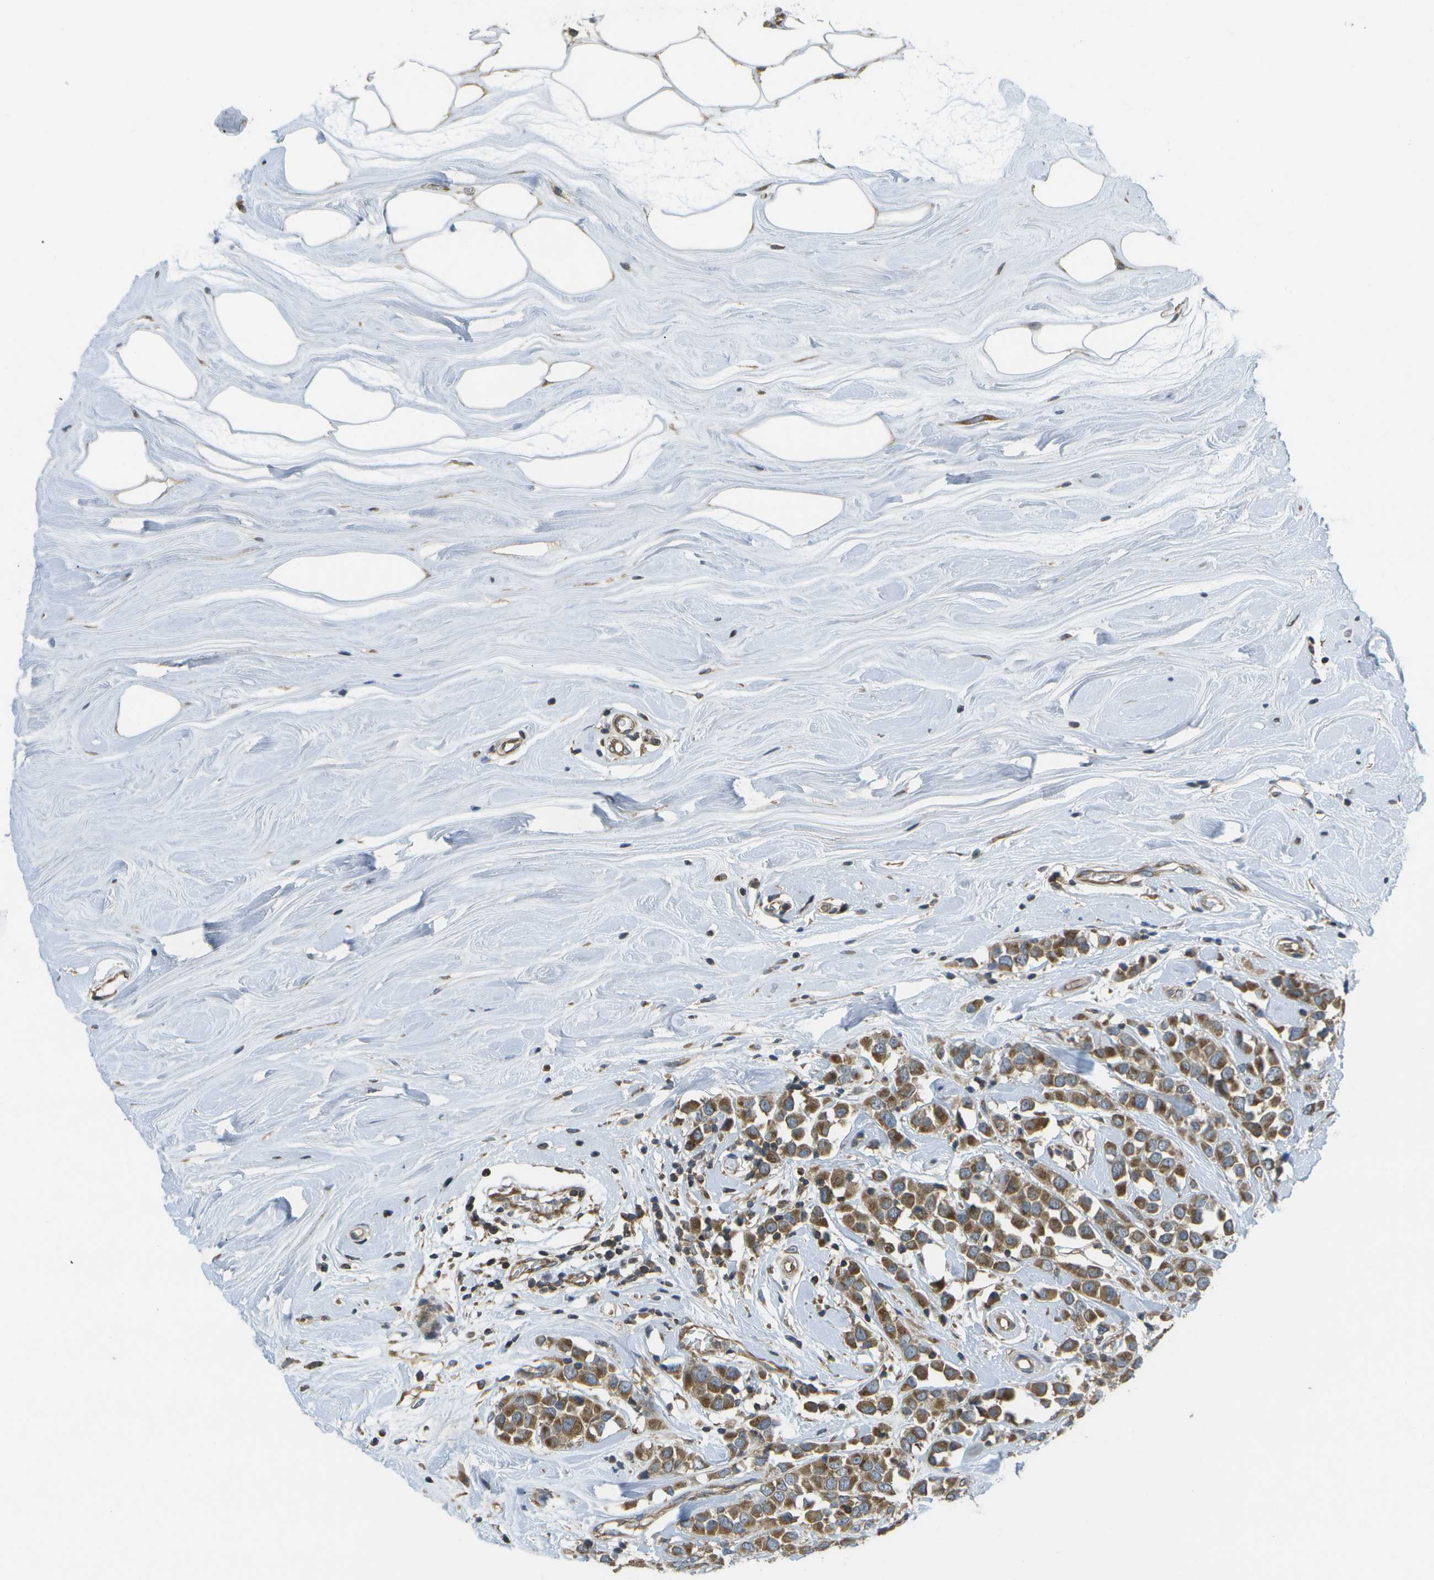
{"staining": {"intensity": "moderate", "quantity": ">75%", "location": "cytoplasmic/membranous"}, "tissue": "breast cancer", "cell_type": "Tumor cells", "image_type": "cancer", "snomed": [{"axis": "morphology", "description": "Duct carcinoma"}, {"axis": "topography", "description": "Breast"}], "caption": "Immunohistochemistry (IHC) staining of breast cancer (invasive ductal carcinoma), which reveals medium levels of moderate cytoplasmic/membranous positivity in approximately >75% of tumor cells indicating moderate cytoplasmic/membranous protein staining. The staining was performed using DAB (brown) for protein detection and nuclei were counterstained in hematoxylin (blue).", "gene": "DPM3", "patient": {"sex": "female", "age": 61}}